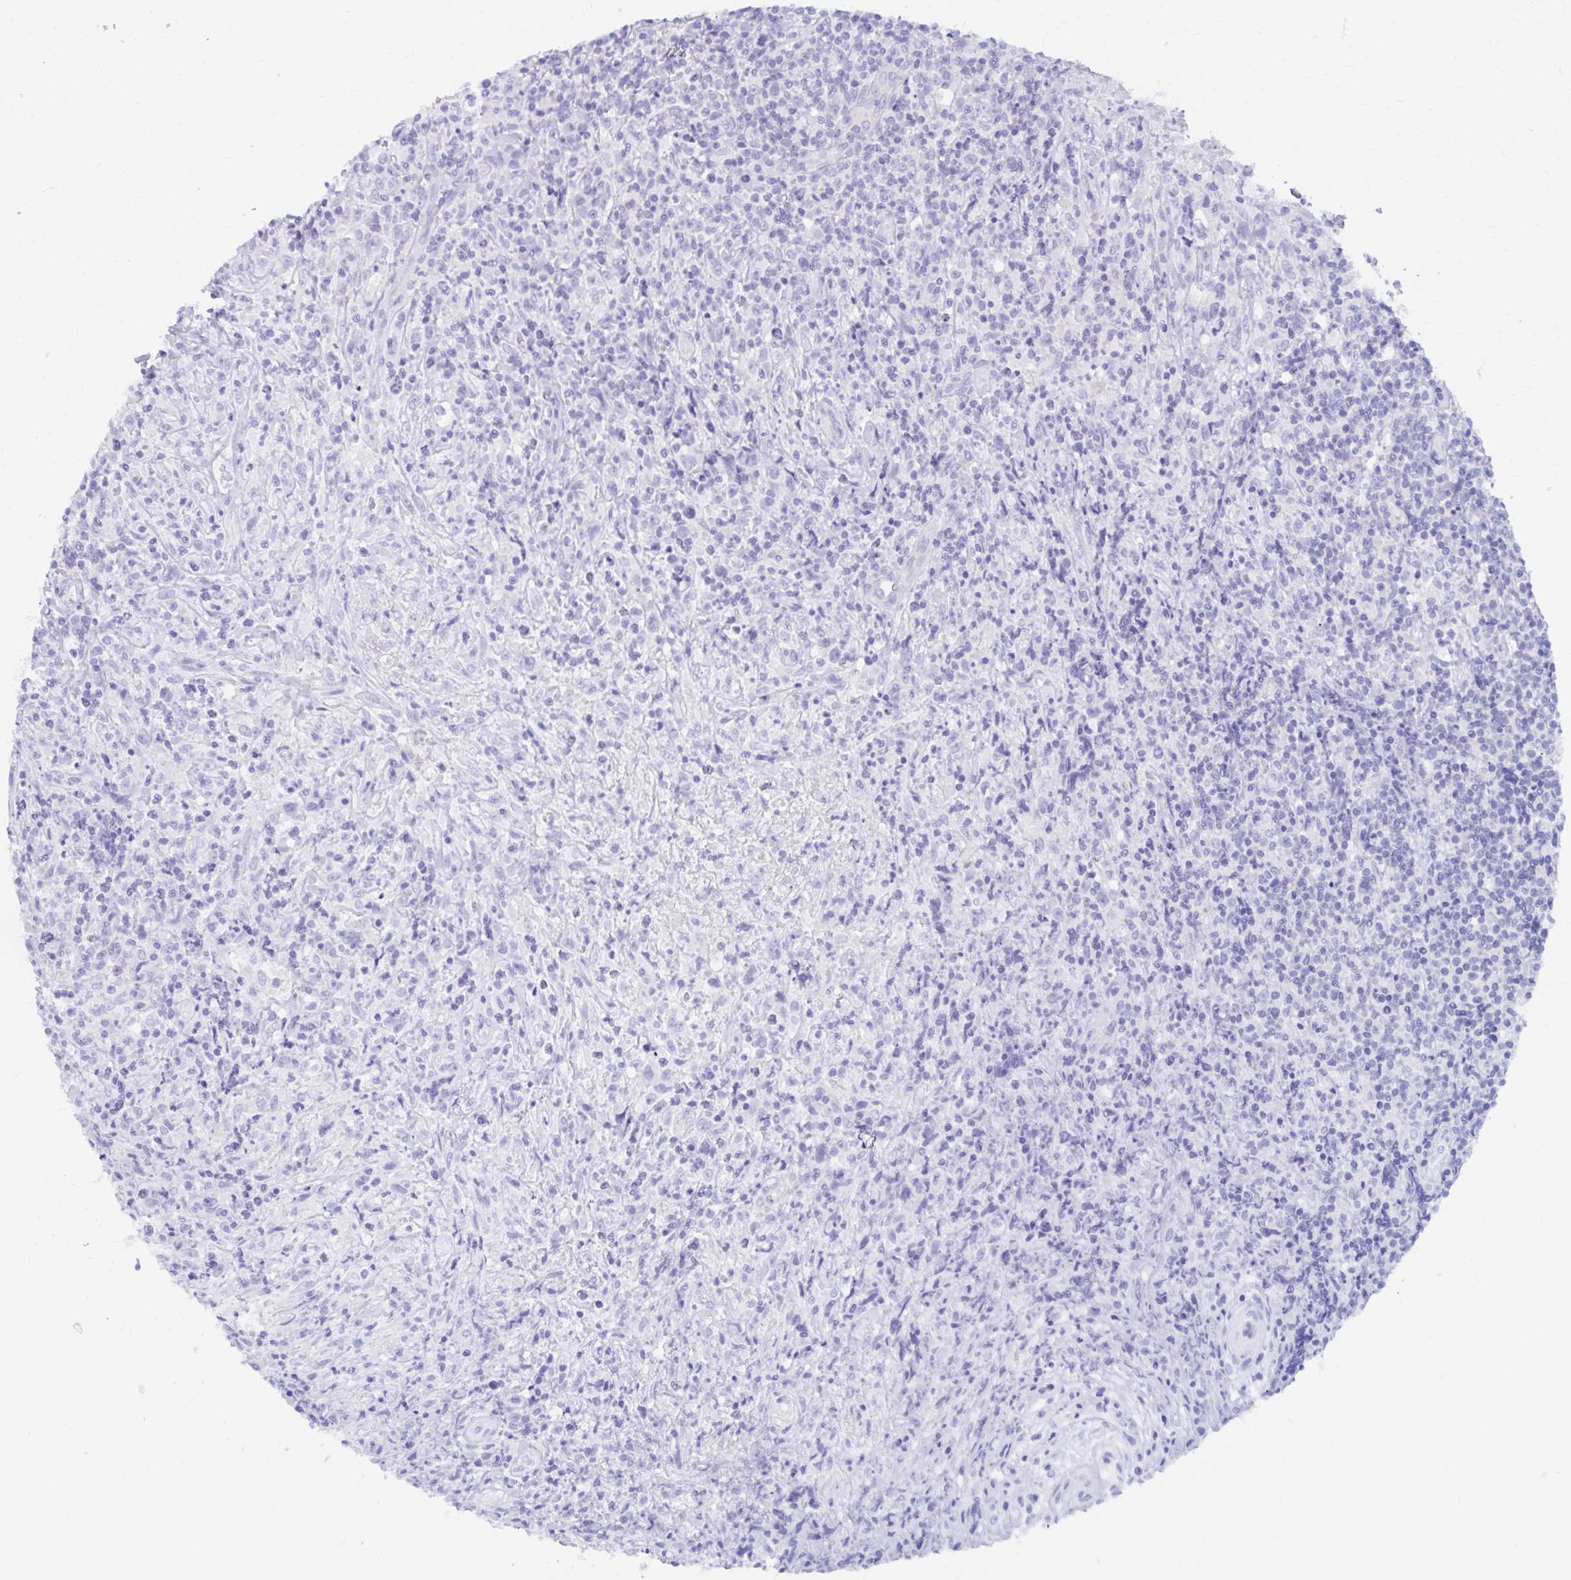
{"staining": {"intensity": "negative", "quantity": "none", "location": "none"}, "tissue": "lymphoma", "cell_type": "Tumor cells", "image_type": "cancer", "snomed": [{"axis": "morphology", "description": "Hodgkin's disease, NOS"}, {"axis": "topography", "description": "Lymph node"}], "caption": "A high-resolution histopathology image shows immunohistochemistry (IHC) staining of lymphoma, which exhibits no significant positivity in tumor cells.", "gene": "NSG2", "patient": {"sex": "female", "age": 18}}